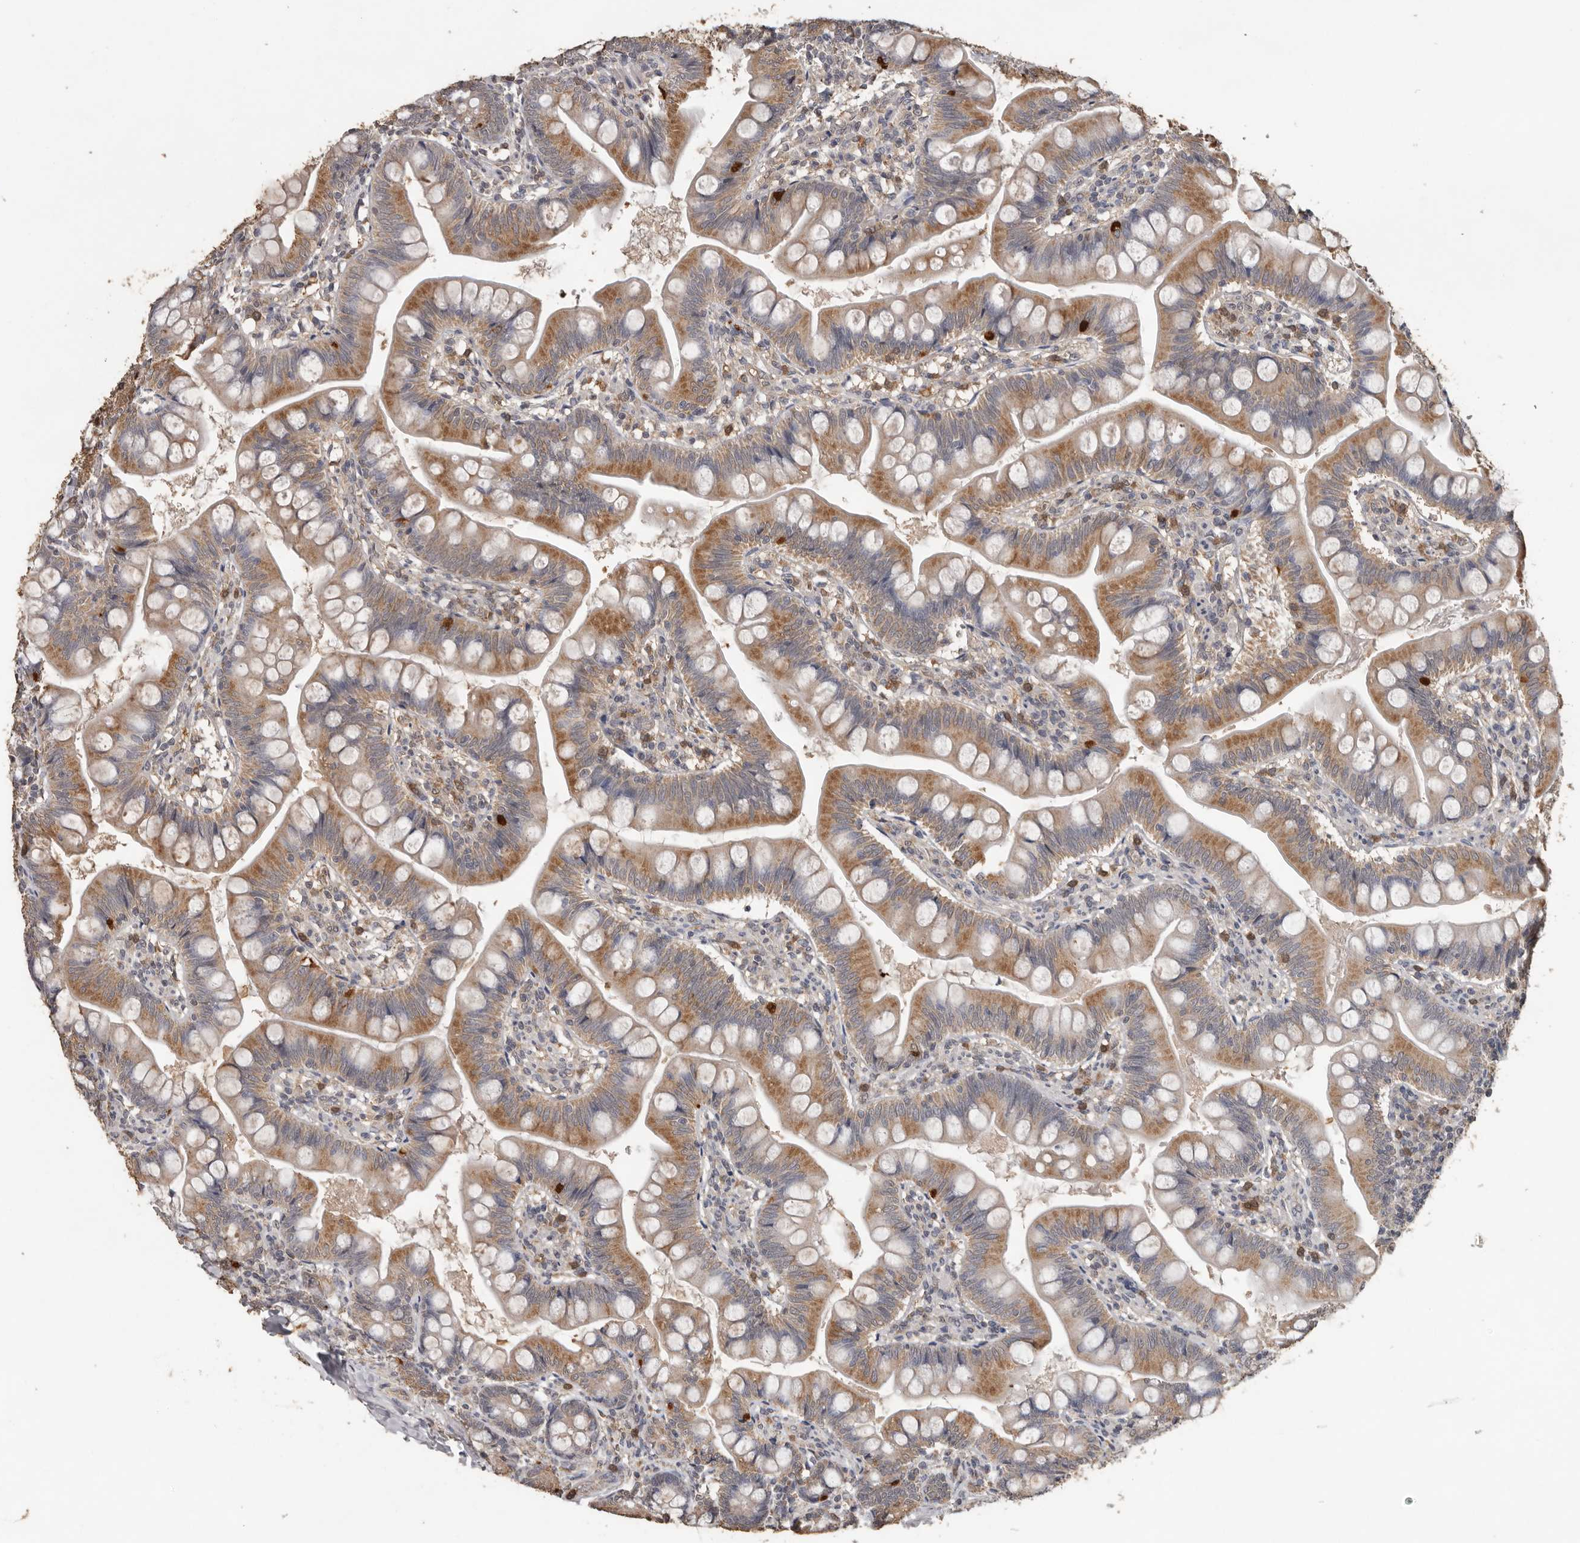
{"staining": {"intensity": "moderate", "quantity": "25%-75%", "location": "cytoplasmic/membranous"}, "tissue": "small intestine", "cell_type": "Glandular cells", "image_type": "normal", "snomed": [{"axis": "morphology", "description": "Normal tissue, NOS"}, {"axis": "topography", "description": "Small intestine"}], "caption": "High-magnification brightfield microscopy of unremarkable small intestine stained with DAB (brown) and counterstained with hematoxylin (blue). glandular cells exhibit moderate cytoplasmic/membranous staining is seen in about25%-75% of cells. Nuclei are stained in blue.", "gene": "MTF1", "patient": {"sex": "male", "age": 7}}